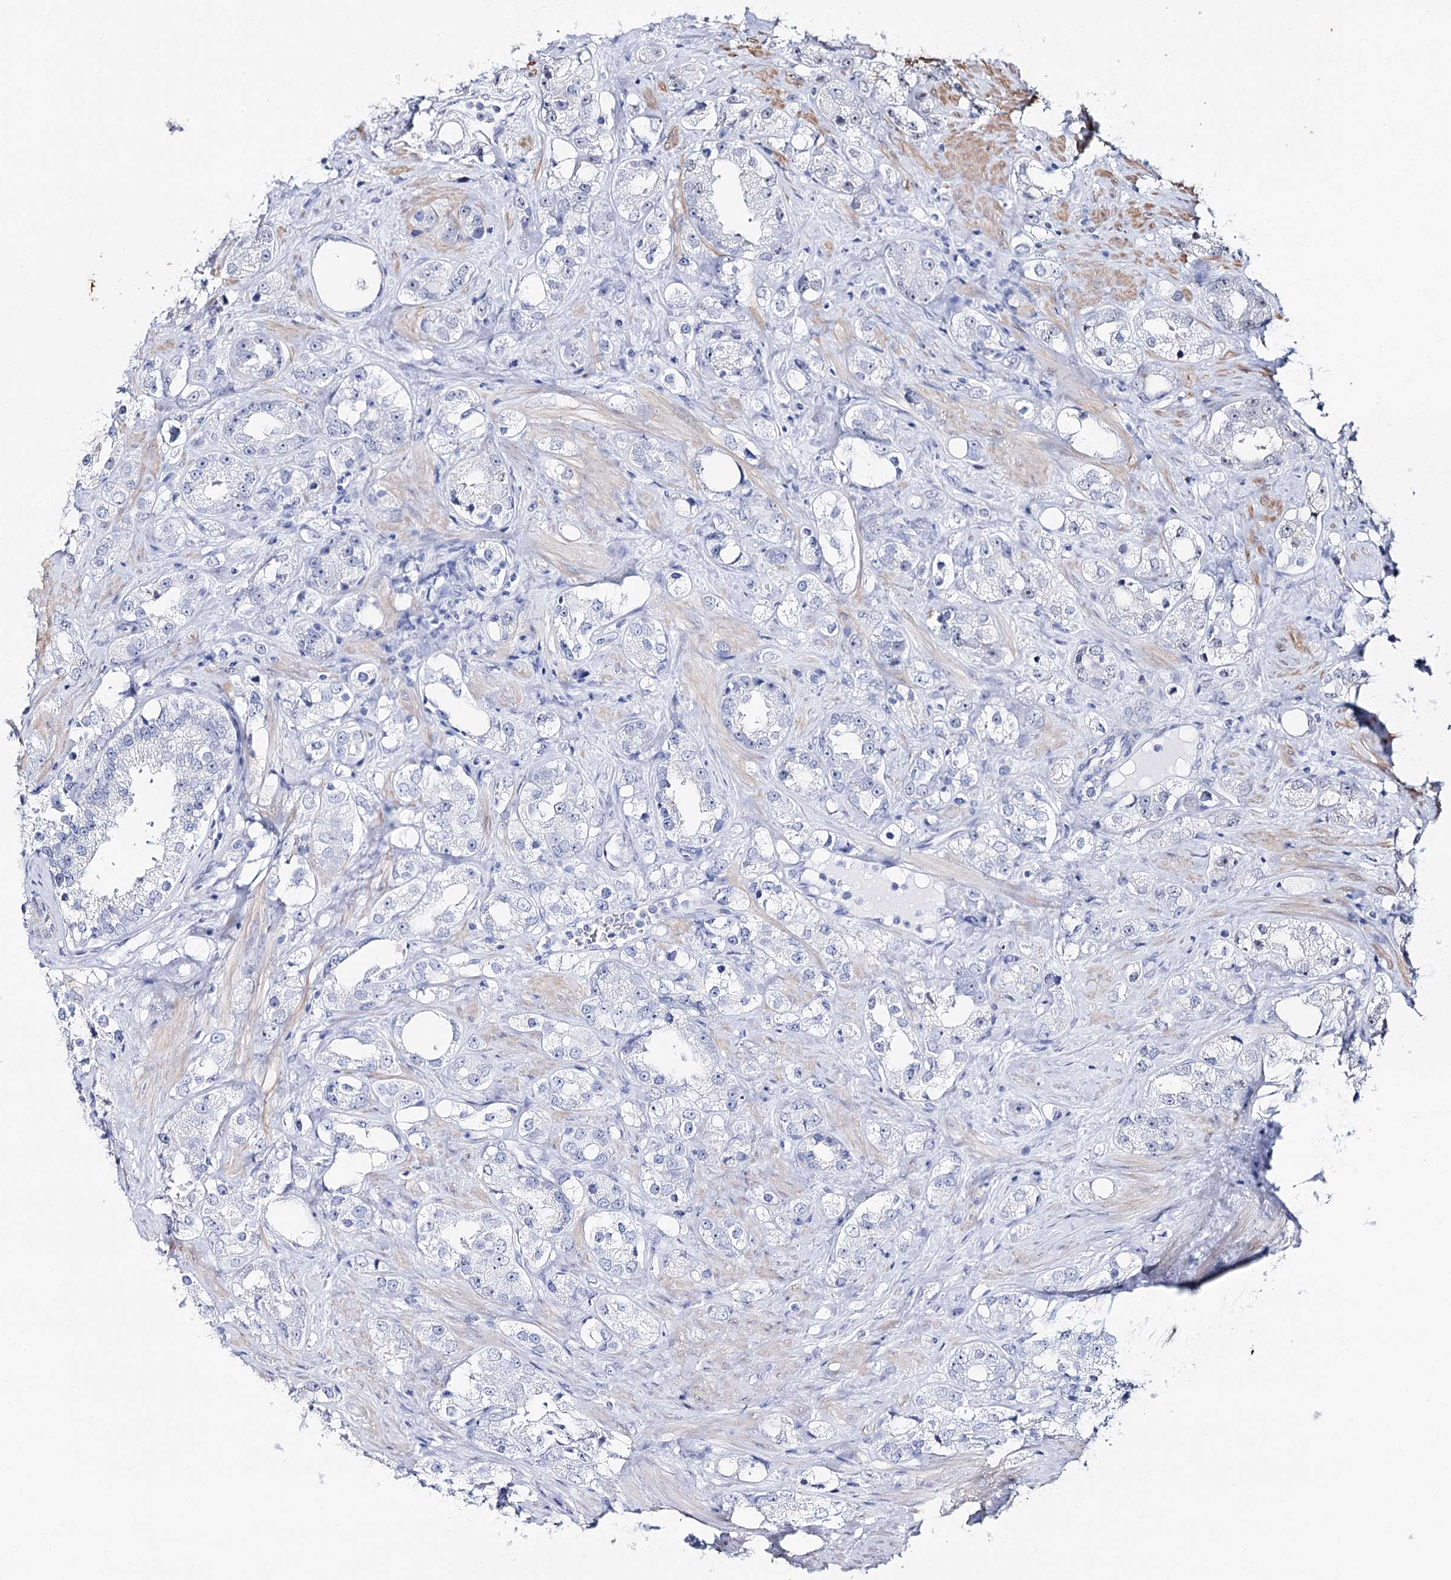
{"staining": {"intensity": "negative", "quantity": "none", "location": "none"}, "tissue": "prostate cancer", "cell_type": "Tumor cells", "image_type": "cancer", "snomed": [{"axis": "morphology", "description": "Adenocarcinoma, NOS"}, {"axis": "topography", "description": "Prostate"}], "caption": "Immunohistochemistry (IHC) photomicrograph of neoplastic tissue: prostate cancer stained with DAB reveals no significant protein expression in tumor cells.", "gene": "AGXT2", "patient": {"sex": "male", "age": 79}}